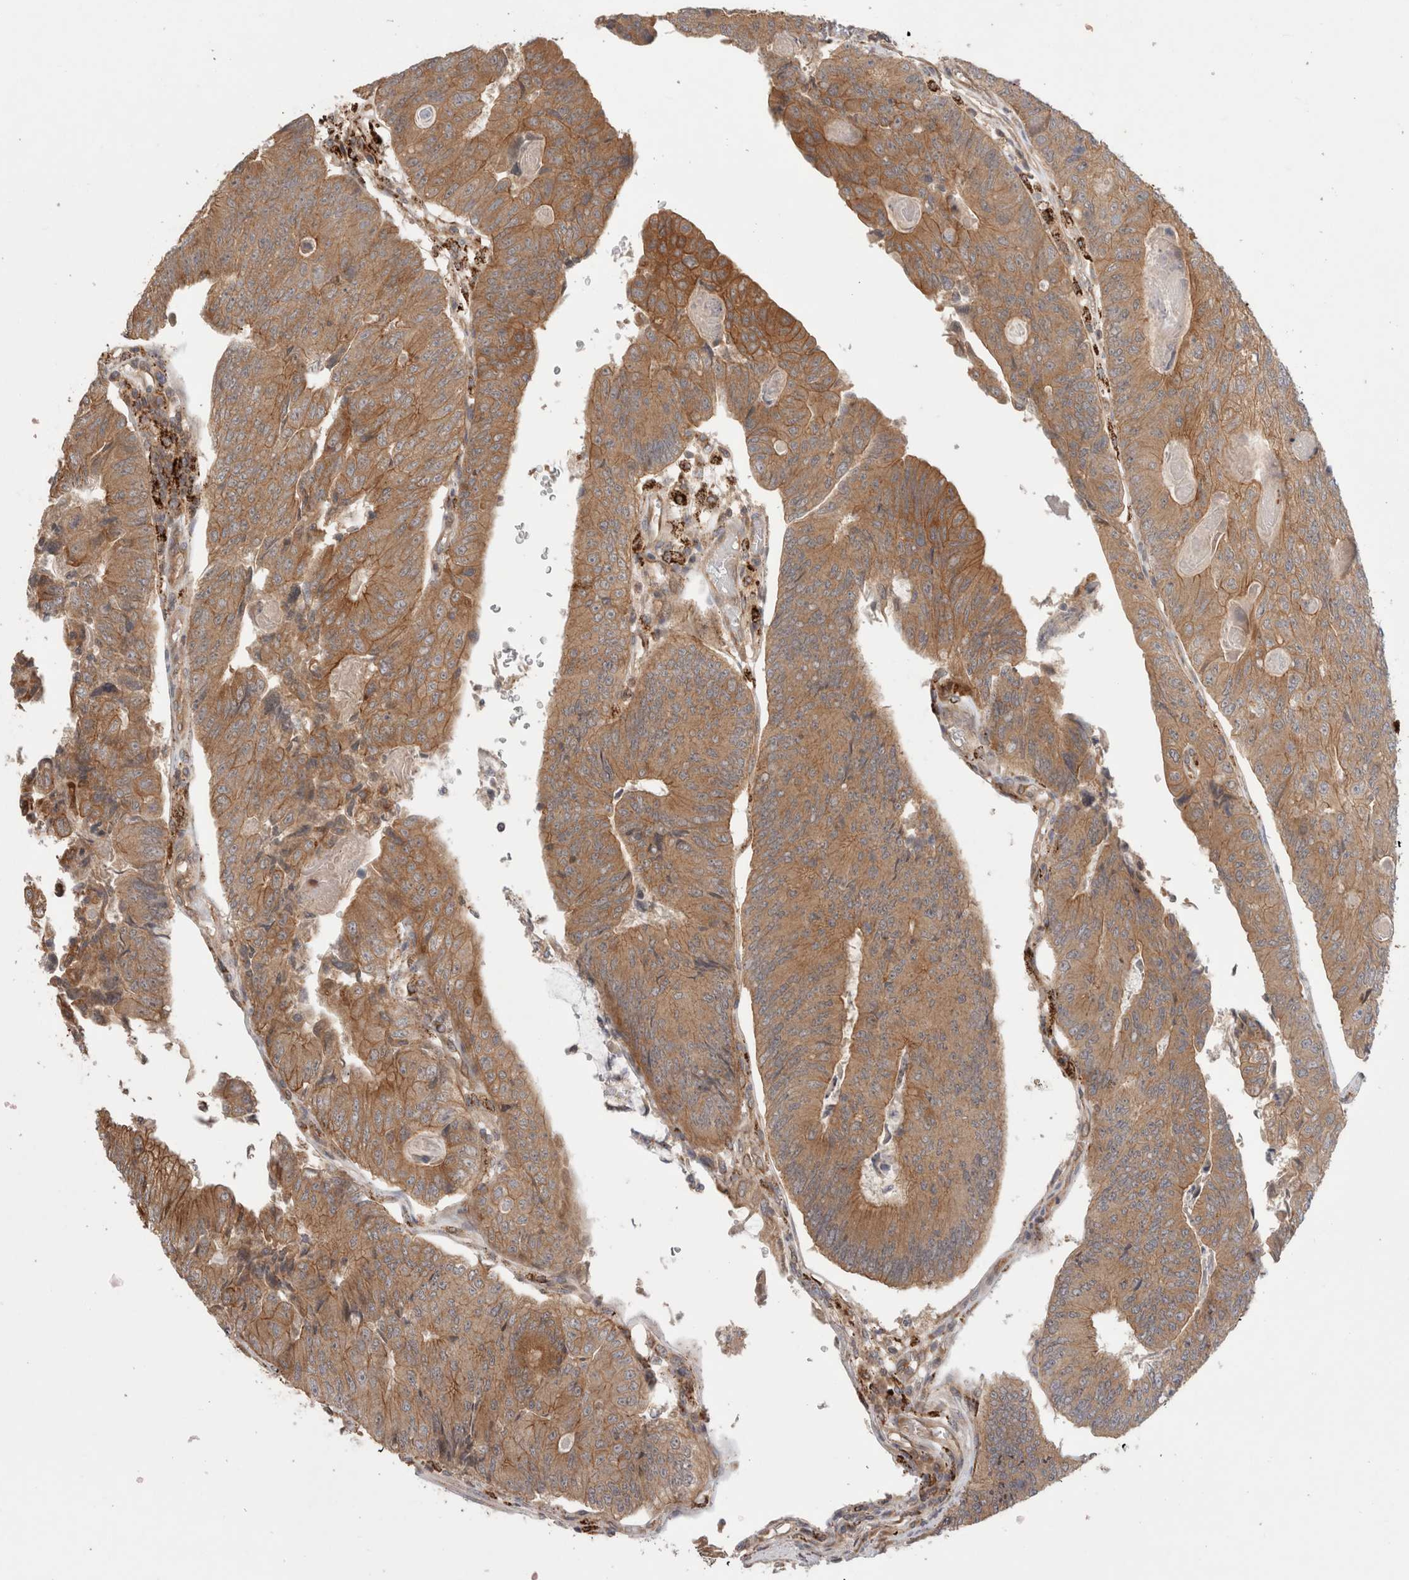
{"staining": {"intensity": "moderate", "quantity": ">75%", "location": "cytoplasmic/membranous"}, "tissue": "colorectal cancer", "cell_type": "Tumor cells", "image_type": "cancer", "snomed": [{"axis": "morphology", "description": "Adenocarcinoma, NOS"}, {"axis": "topography", "description": "Colon"}], "caption": "Protein staining shows moderate cytoplasmic/membranous staining in approximately >75% of tumor cells in colorectal cancer (adenocarcinoma).", "gene": "HROB", "patient": {"sex": "female", "age": 67}}